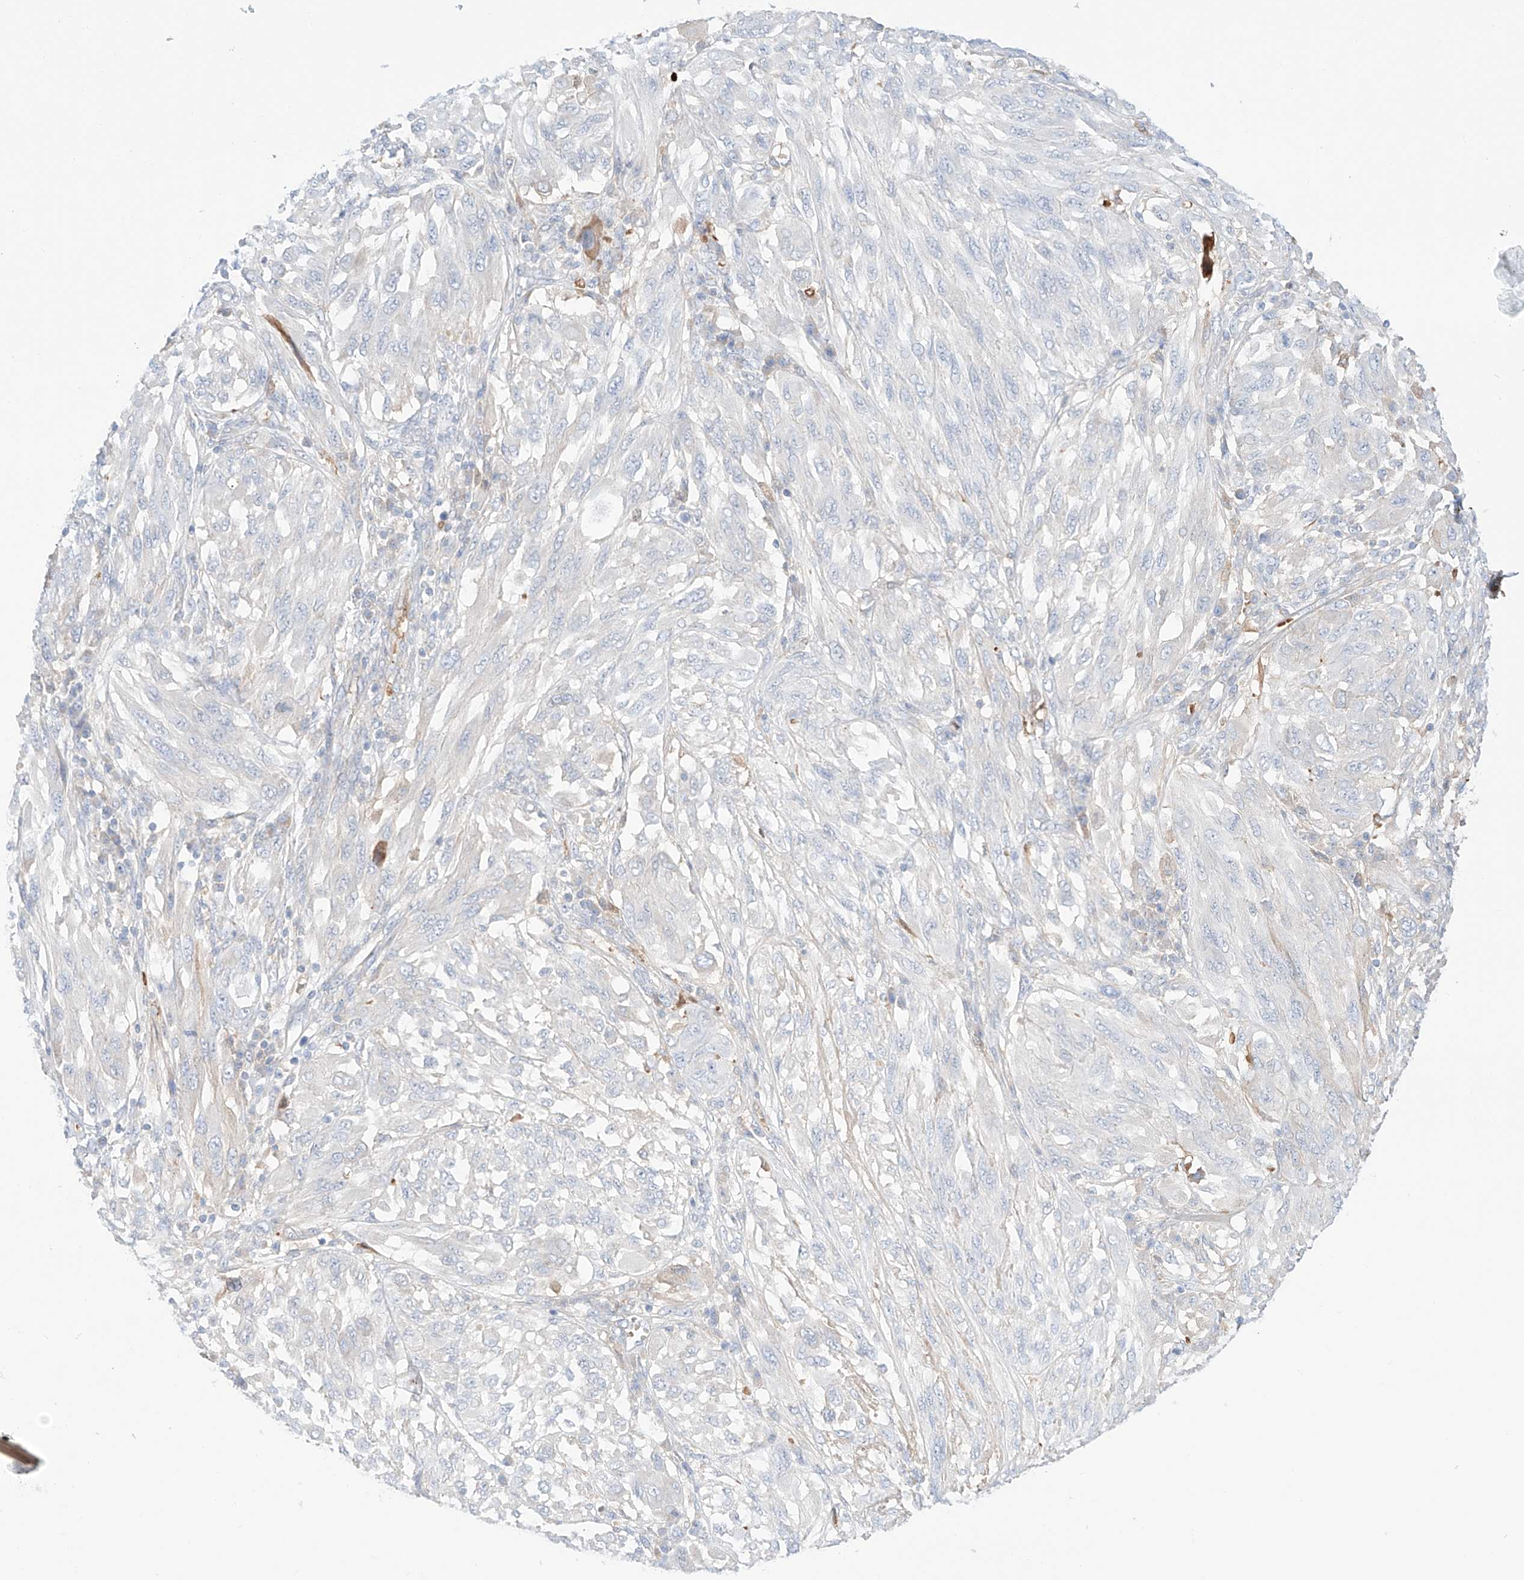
{"staining": {"intensity": "negative", "quantity": "none", "location": "none"}, "tissue": "melanoma", "cell_type": "Tumor cells", "image_type": "cancer", "snomed": [{"axis": "morphology", "description": "Malignant melanoma, NOS"}, {"axis": "topography", "description": "Skin"}], "caption": "Immunohistochemical staining of human malignant melanoma exhibits no significant staining in tumor cells.", "gene": "PGGT1B", "patient": {"sex": "female", "age": 91}}